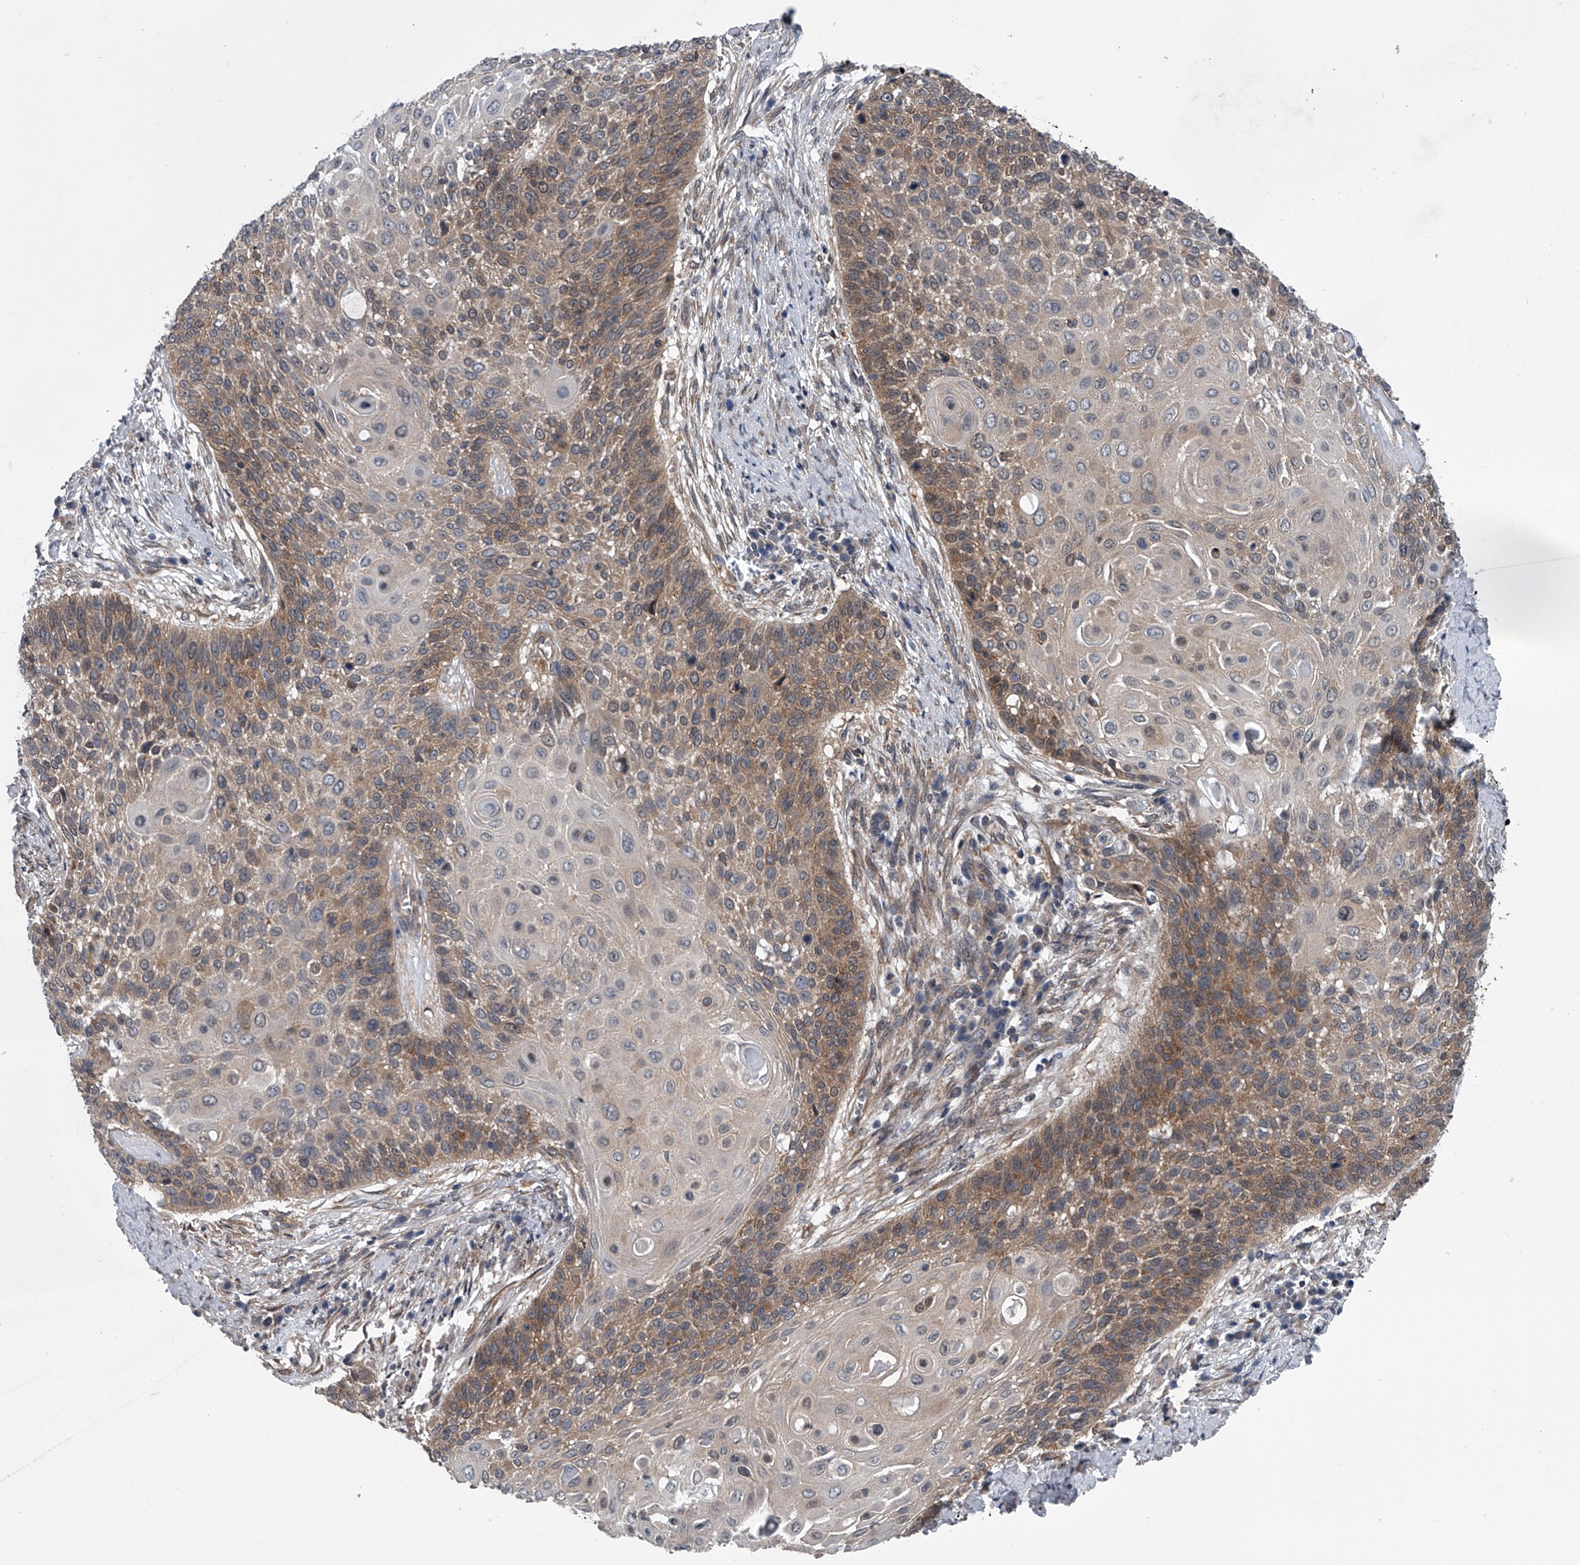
{"staining": {"intensity": "moderate", "quantity": "25%-75%", "location": "cytoplasmic/membranous"}, "tissue": "cervical cancer", "cell_type": "Tumor cells", "image_type": "cancer", "snomed": [{"axis": "morphology", "description": "Squamous cell carcinoma, NOS"}, {"axis": "topography", "description": "Cervix"}], "caption": "DAB (3,3'-diaminobenzidine) immunohistochemical staining of human squamous cell carcinoma (cervical) exhibits moderate cytoplasmic/membranous protein positivity in about 25%-75% of tumor cells.", "gene": "PPP2R5D", "patient": {"sex": "female", "age": 39}}